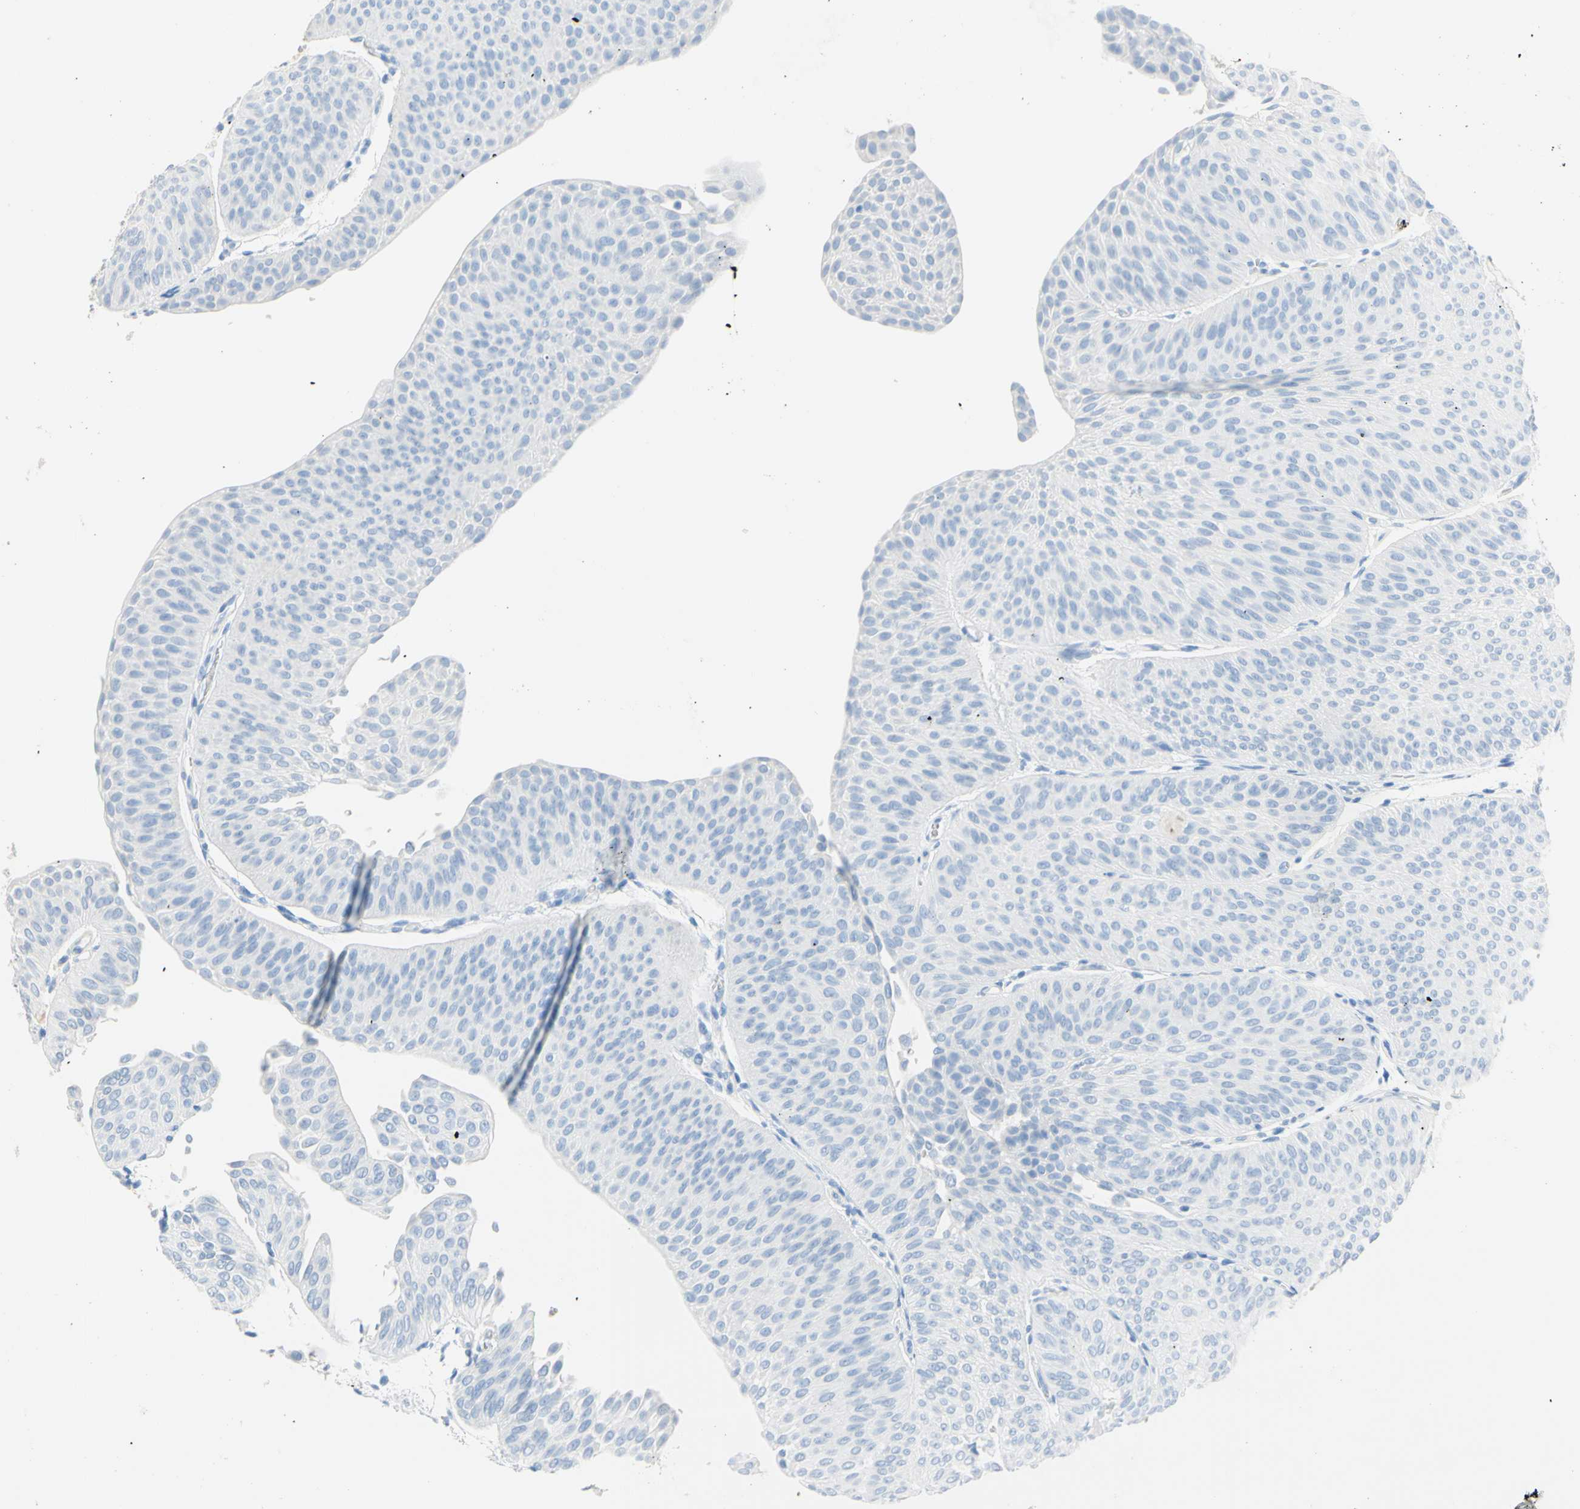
{"staining": {"intensity": "negative", "quantity": "none", "location": "none"}, "tissue": "urothelial cancer", "cell_type": "Tumor cells", "image_type": "cancer", "snomed": [{"axis": "morphology", "description": "Urothelial carcinoma, Low grade"}, {"axis": "topography", "description": "Urinary bladder"}], "caption": "IHC of human low-grade urothelial carcinoma reveals no staining in tumor cells.", "gene": "IL6ST", "patient": {"sex": "female", "age": 60}}